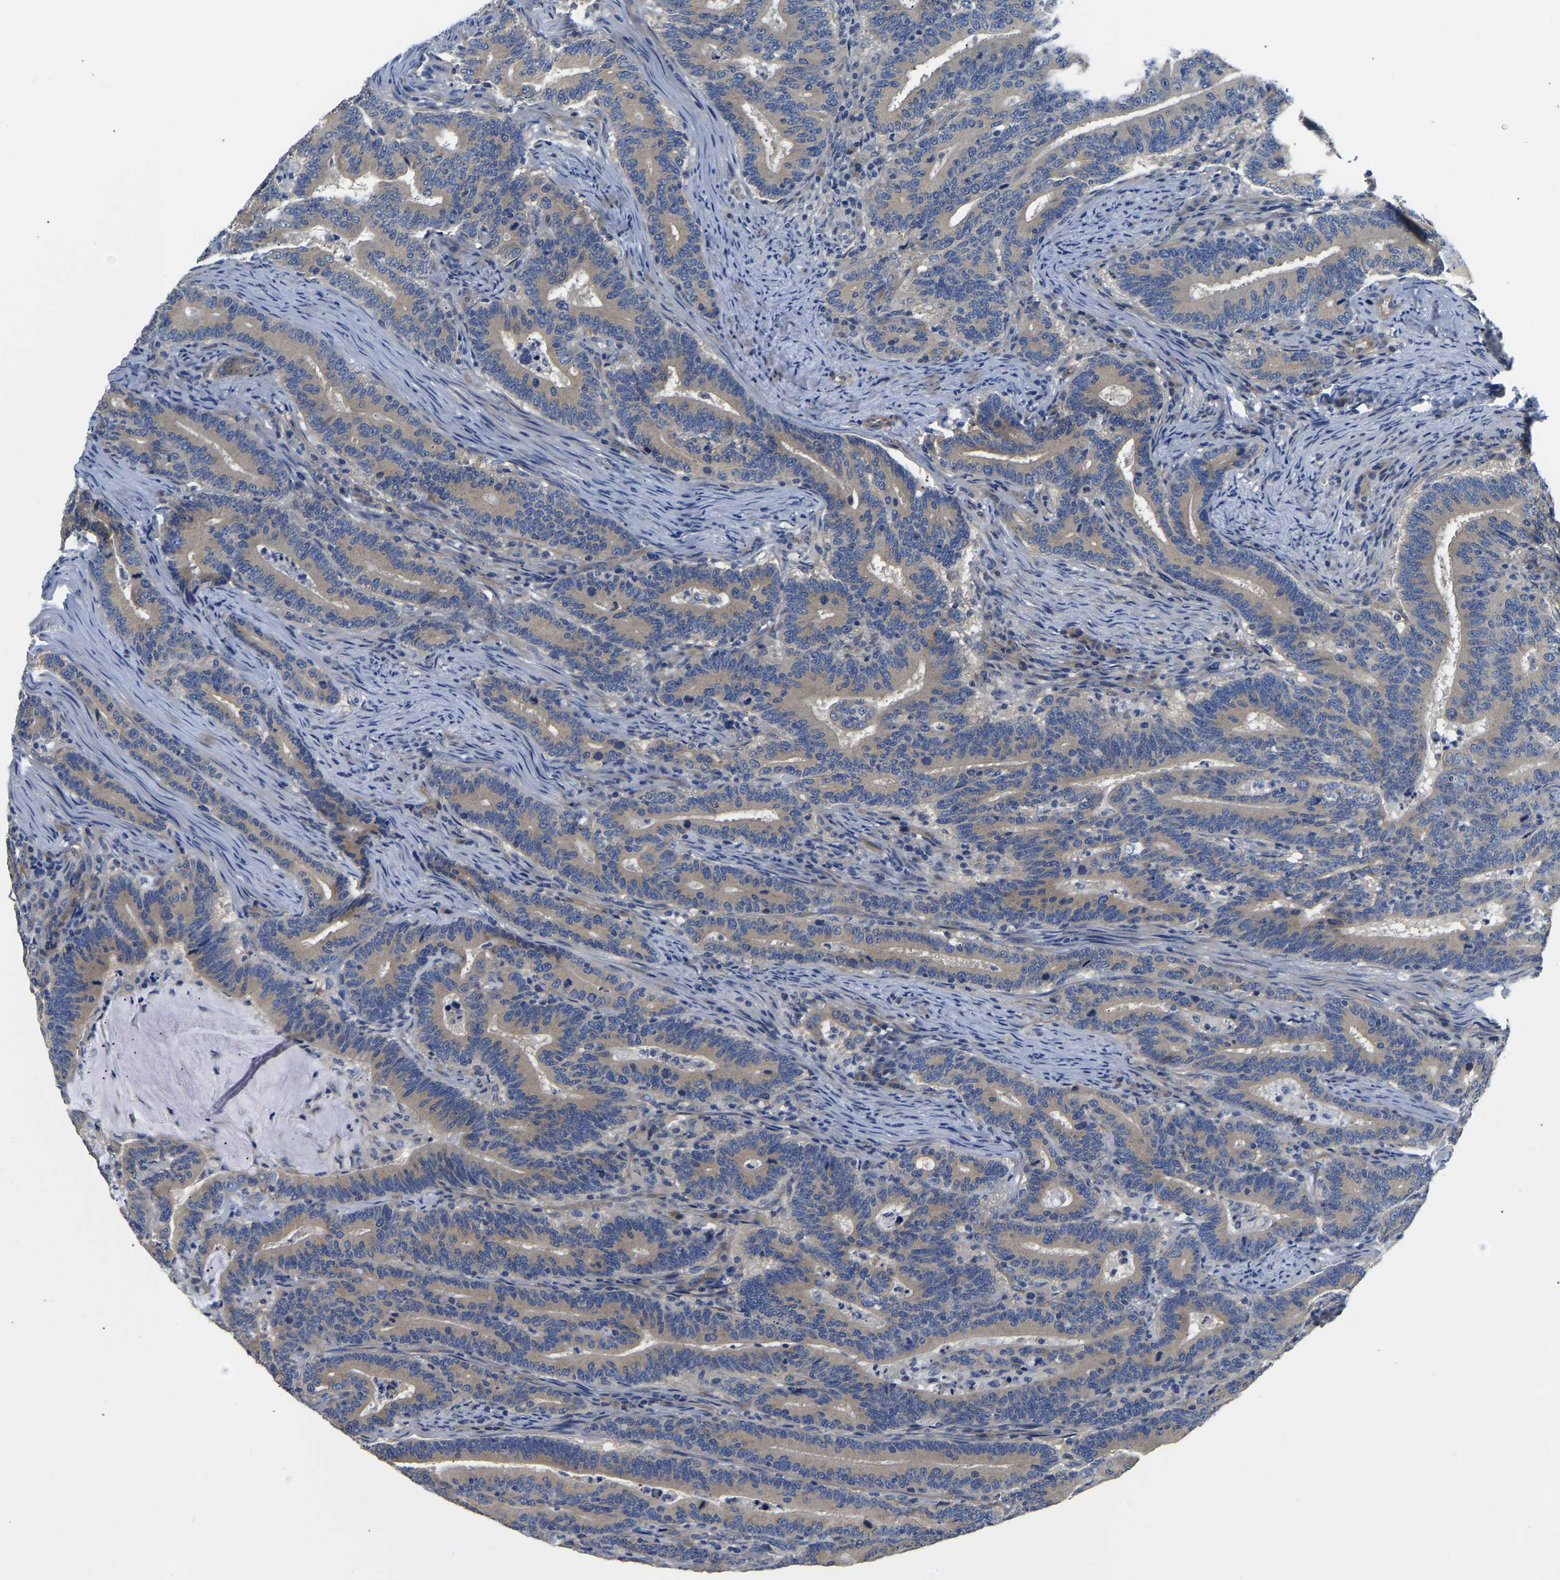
{"staining": {"intensity": "weak", "quantity": ">75%", "location": "cytoplasmic/membranous"}, "tissue": "colorectal cancer", "cell_type": "Tumor cells", "image_type": "cancer", "snomed": [{"axis": "morphology", "description": "Adenocarcinoma, NOS"}, {"axis": "topography", "description": "Colon"}], "caption": "IHC histopathology image of neoplastic tissue: human colorectal cancer stained using immunohistochemistry exhibits low levels of weak protein expression localized specifically in the cytoplasmic/membranous of tumor cells, appearing as a cytoplasmic/membranous brown color.", "gene": "CSDE1", "patient": {"sex": "female", "age": 66}}